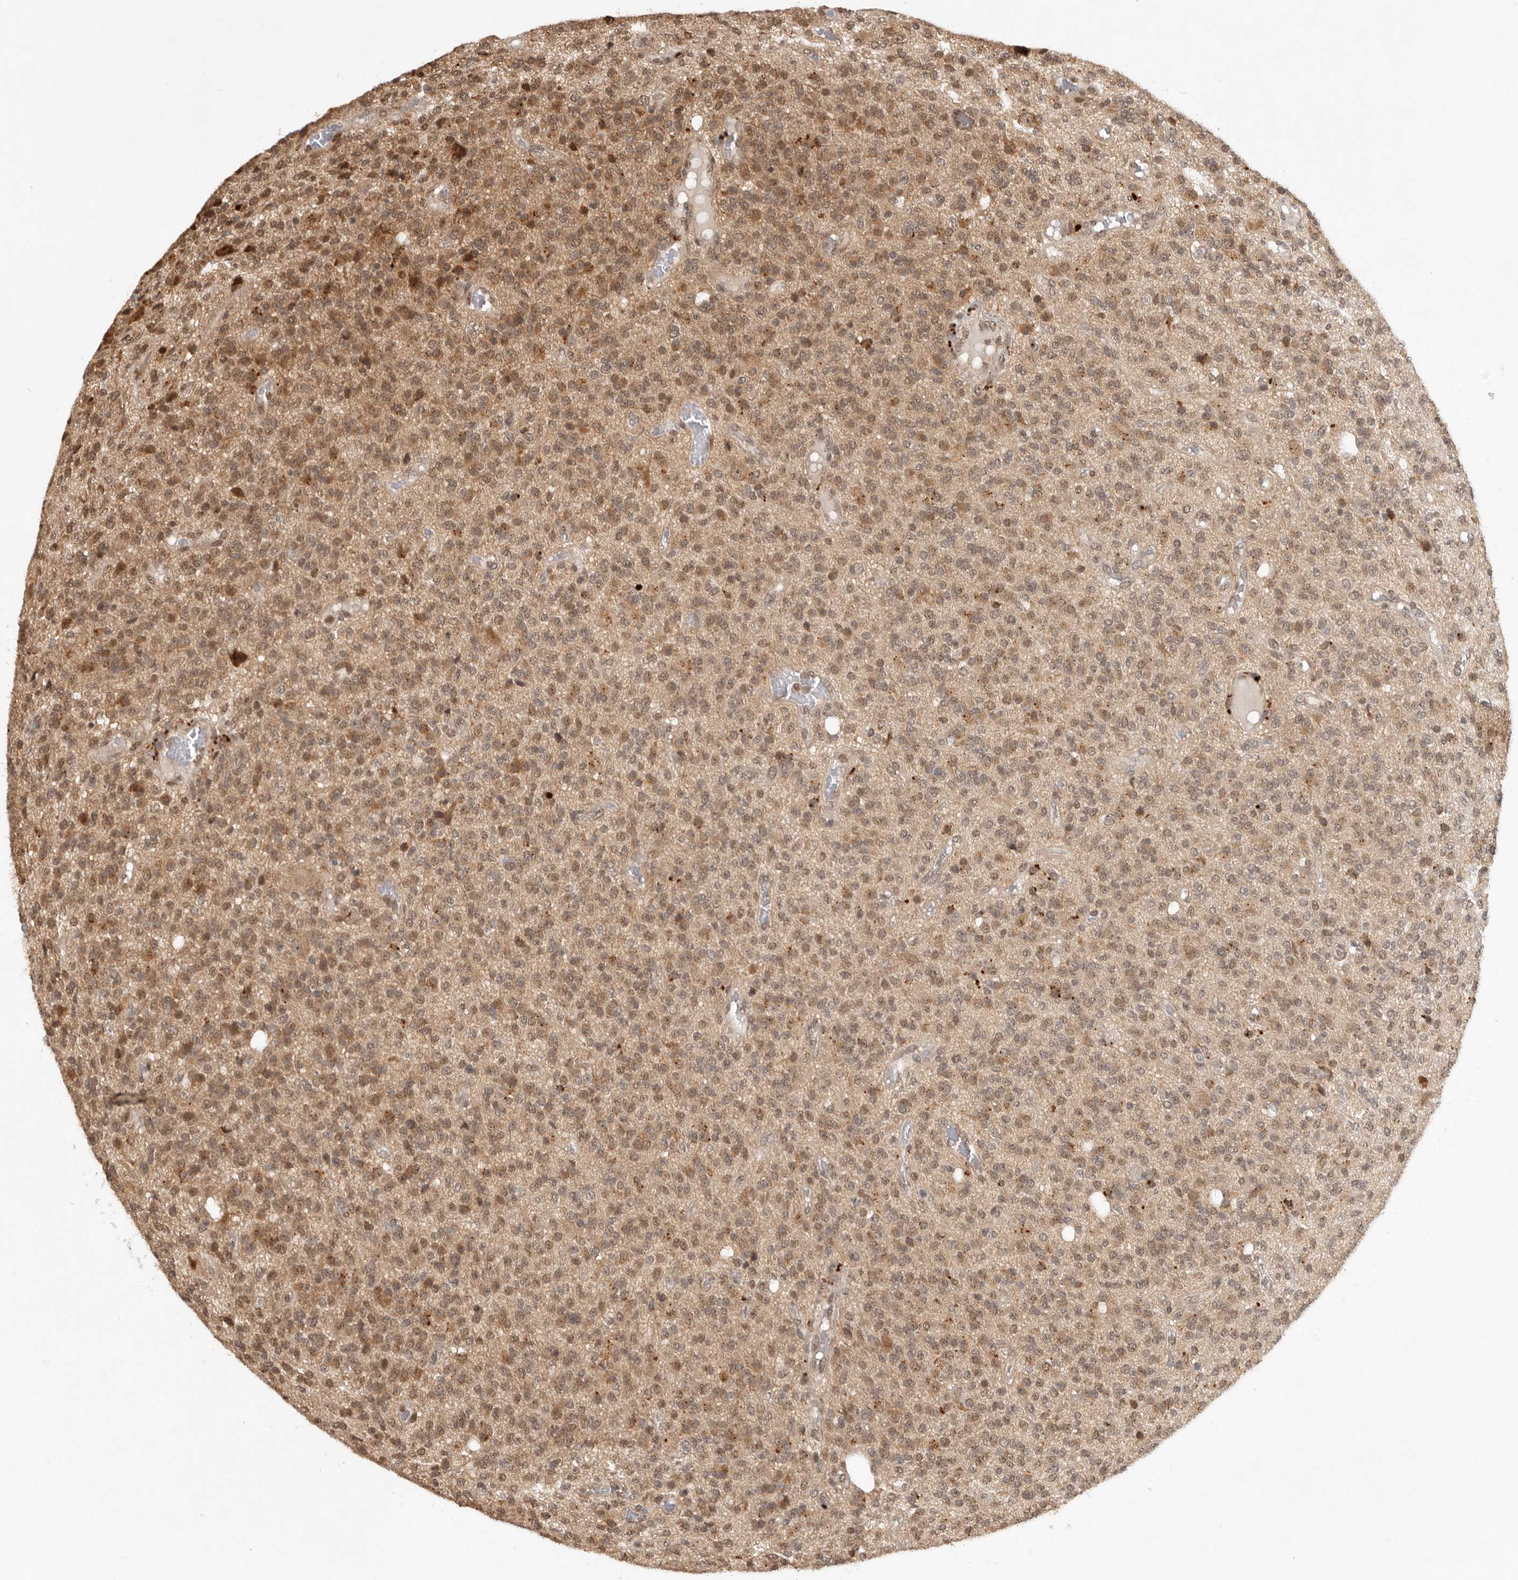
{"staining": {"intensity": "moderate", "quantity": ">75%", "location": "cytoplasmic/membranous,nuclear"}, "tissue": "glioma", "cell_type": "Tumor cells", "image_type": "cancer", "snomed": [{"axis": "morphology", "description": "Glioma, malignant, High grade"}, {"axis": "topography", "description": "Brain"}], "caption": "Immunohistochemistry (IHC) histopathology image of neoplastic tissue: human malignant glioma (high-grade) stained using immunohistochemistry (IHC) shows medium levels of moderate protein expression localized specifically in the cytoplasmic/membranous and nuclear of tumor cells, appearing as a cytoplasmic/membranous and nuclear brown color.", "gene": "ZNF83", "patient": {"sex": "male", "age": 34}}